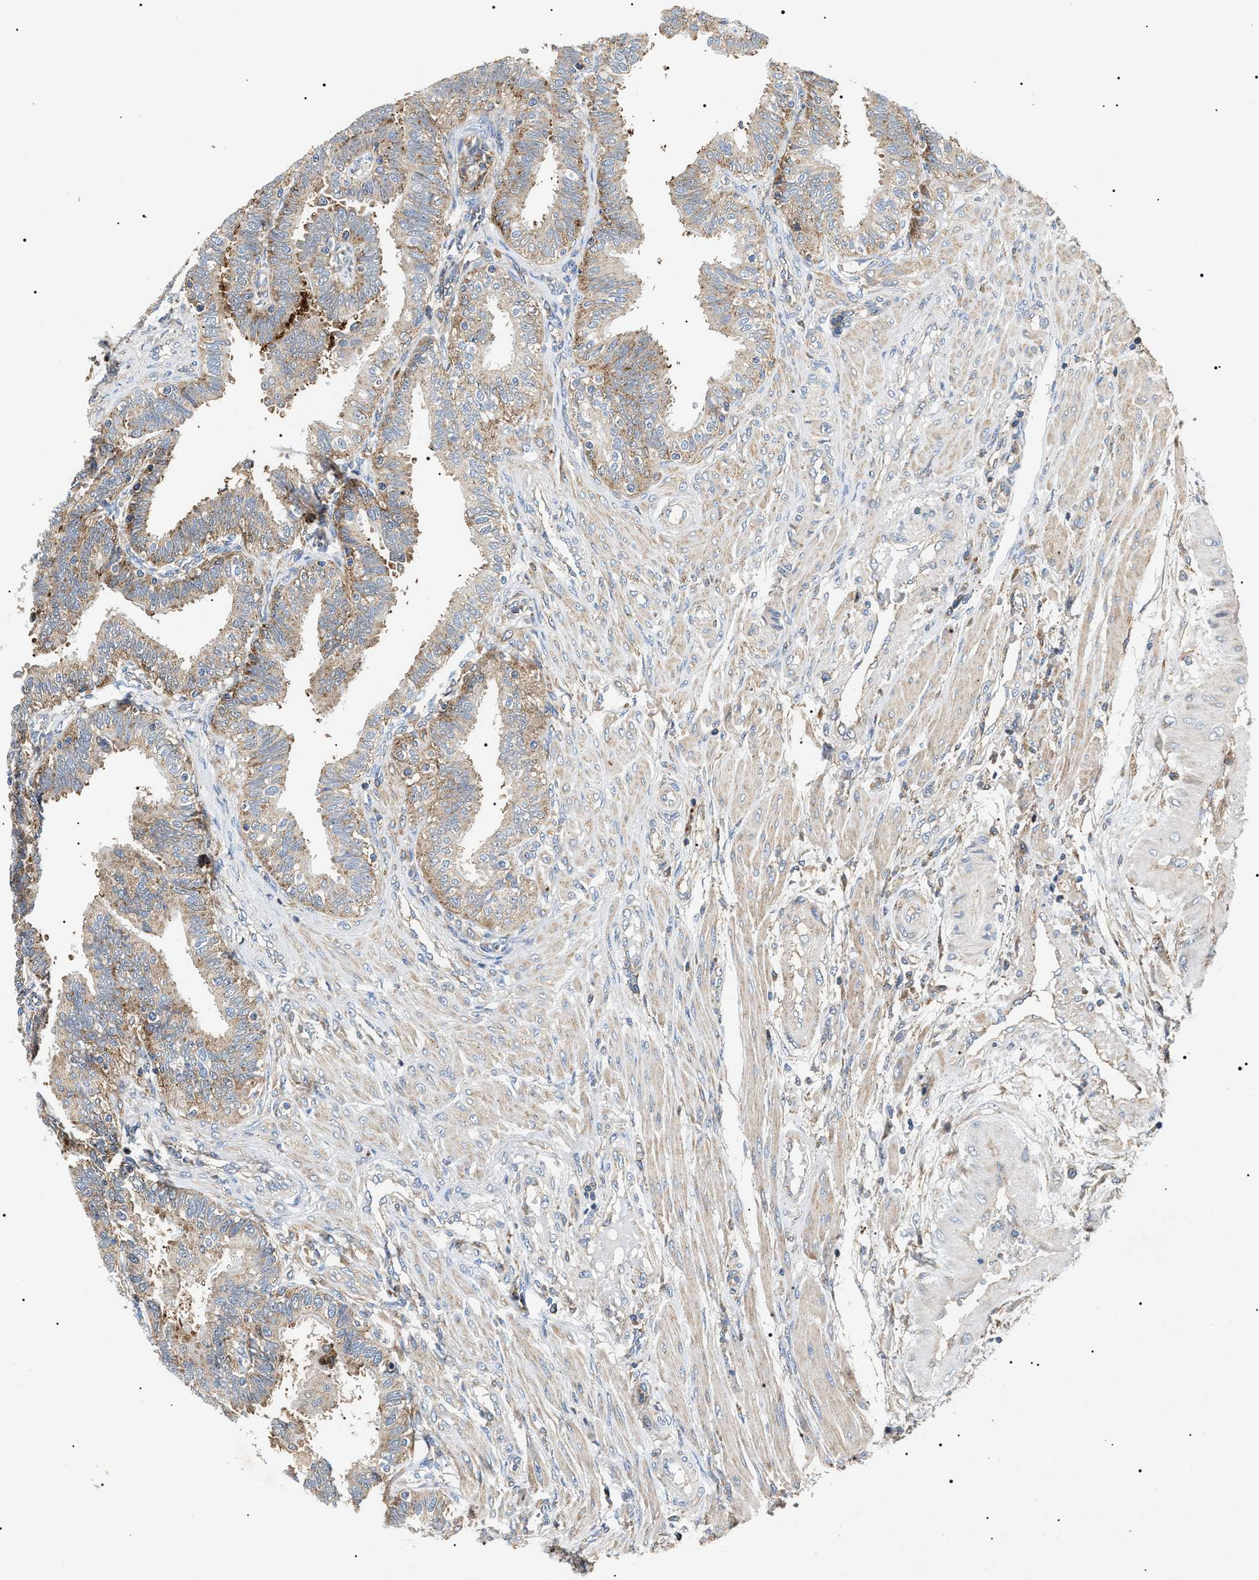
{"staining": {"intensity": "weak", "quantity": ">75%", "location": "cytoplasmic/membranous"}, "tissue": "fallopian tube", "cell_type": "Glandular cells", "image_type": "normal", "snomed": [{"axis": "morphology", "description": "Normal tissue, NOS"}, {"axis": "topography", "description": "Fallopian tube"}, {"axis": "topography", "description": "Placenta"}], "caption": "The histopathology image displays immunohistochemical staining of normal fallopian tube. There is weak cytoplasmic/membranous positivity is identified in about >75% of glandular cells. (IHC, brightfield microscopy, high magnification).", "gene": "OXSM", "patient": {"sex": "female", "age": 34}}